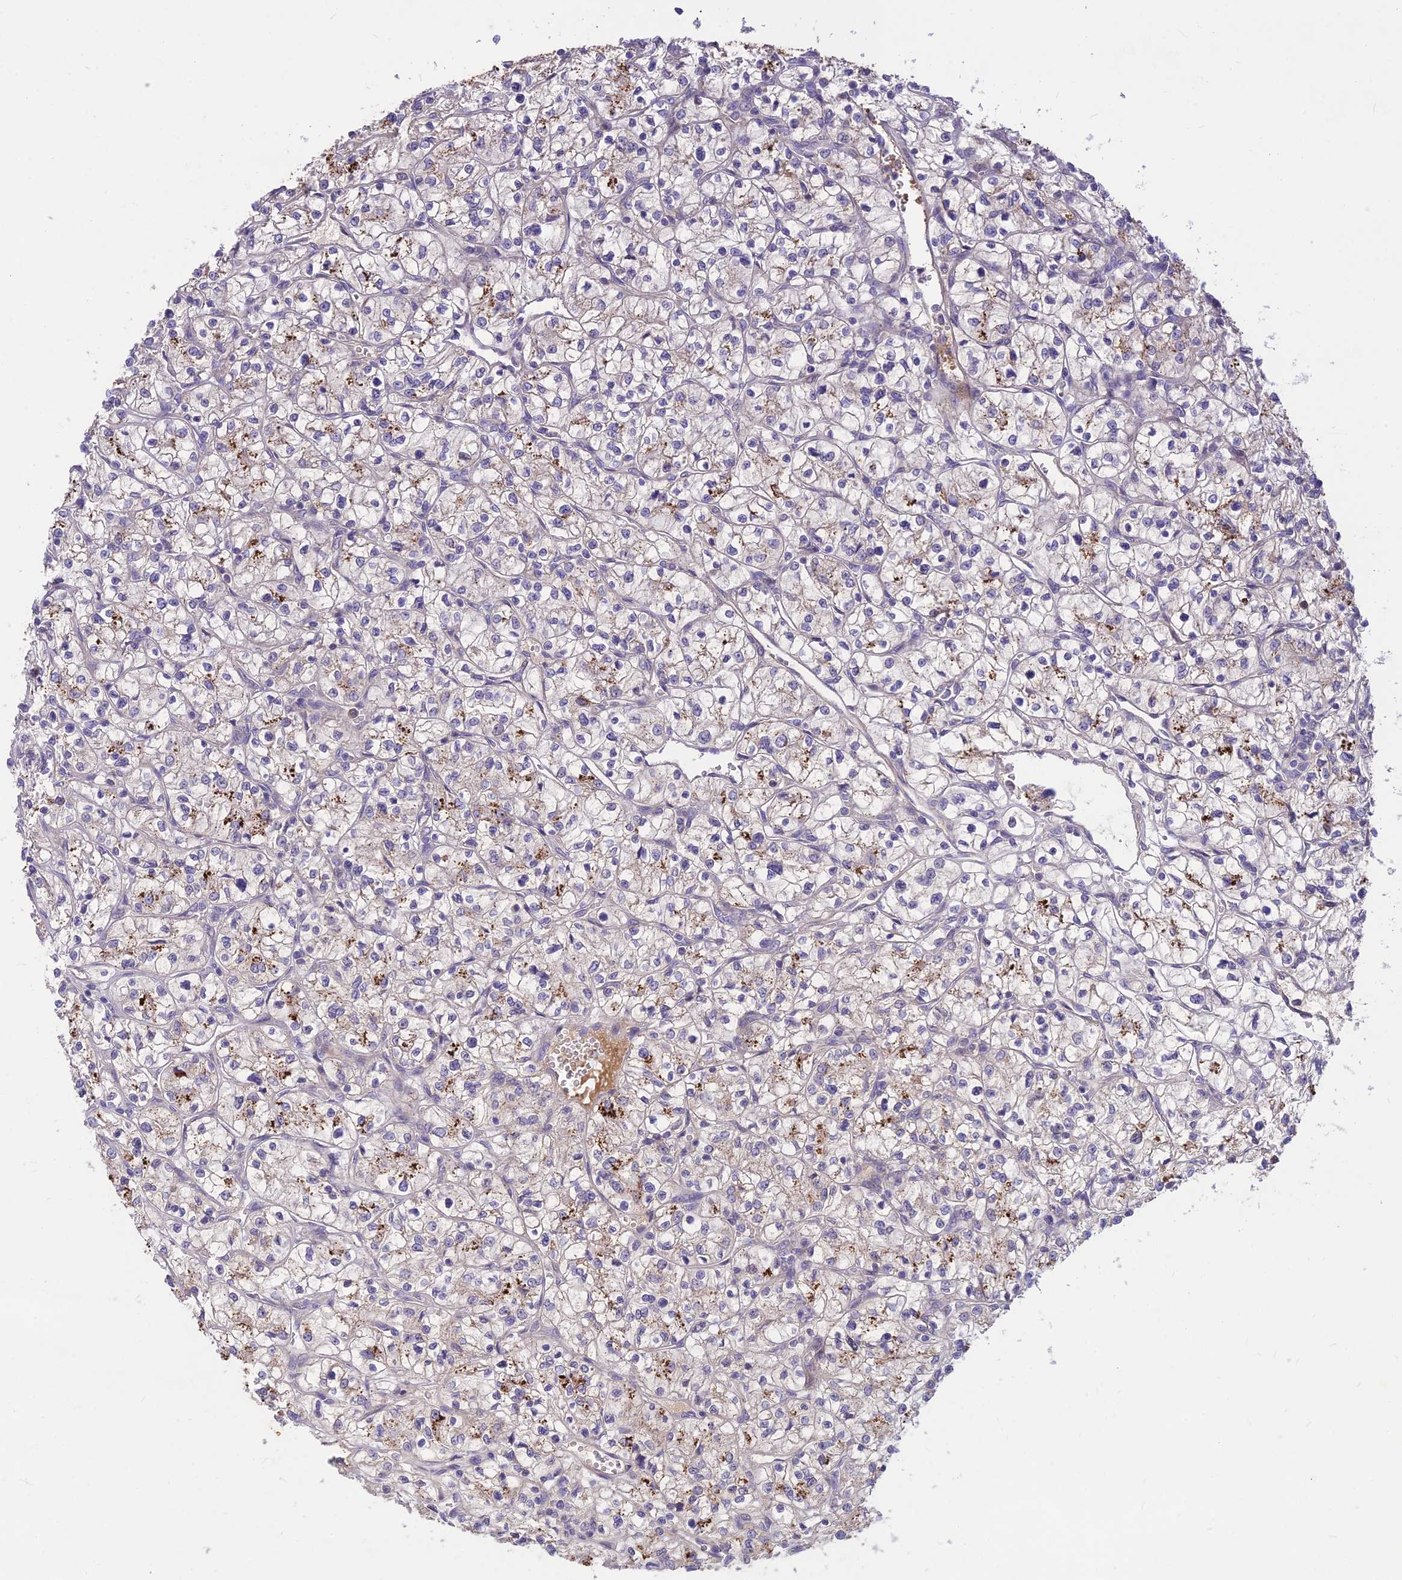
{"staining": {"intensity": "moderate", "quantity": "25%-75%", "location": "cytoplasmic/membranous"}, "tissue": "renal cancer", "cell_type": "Tumor cells", "image_type": "cancer", "snomed": [{"axis": "morphology", "description": "Adenocarcinoma, NOS"}, {"axis": "topography", "description": "Kidney"}], "caption": "Human adenocarcinoma (renal) stained with a brown dye reveals moderate cytoplasmic/membranous positive expression in approximately 25%-75% of tumor cells.", "gene": "ST8SIA5", "patient": {"sex": "female", "age": 64}}